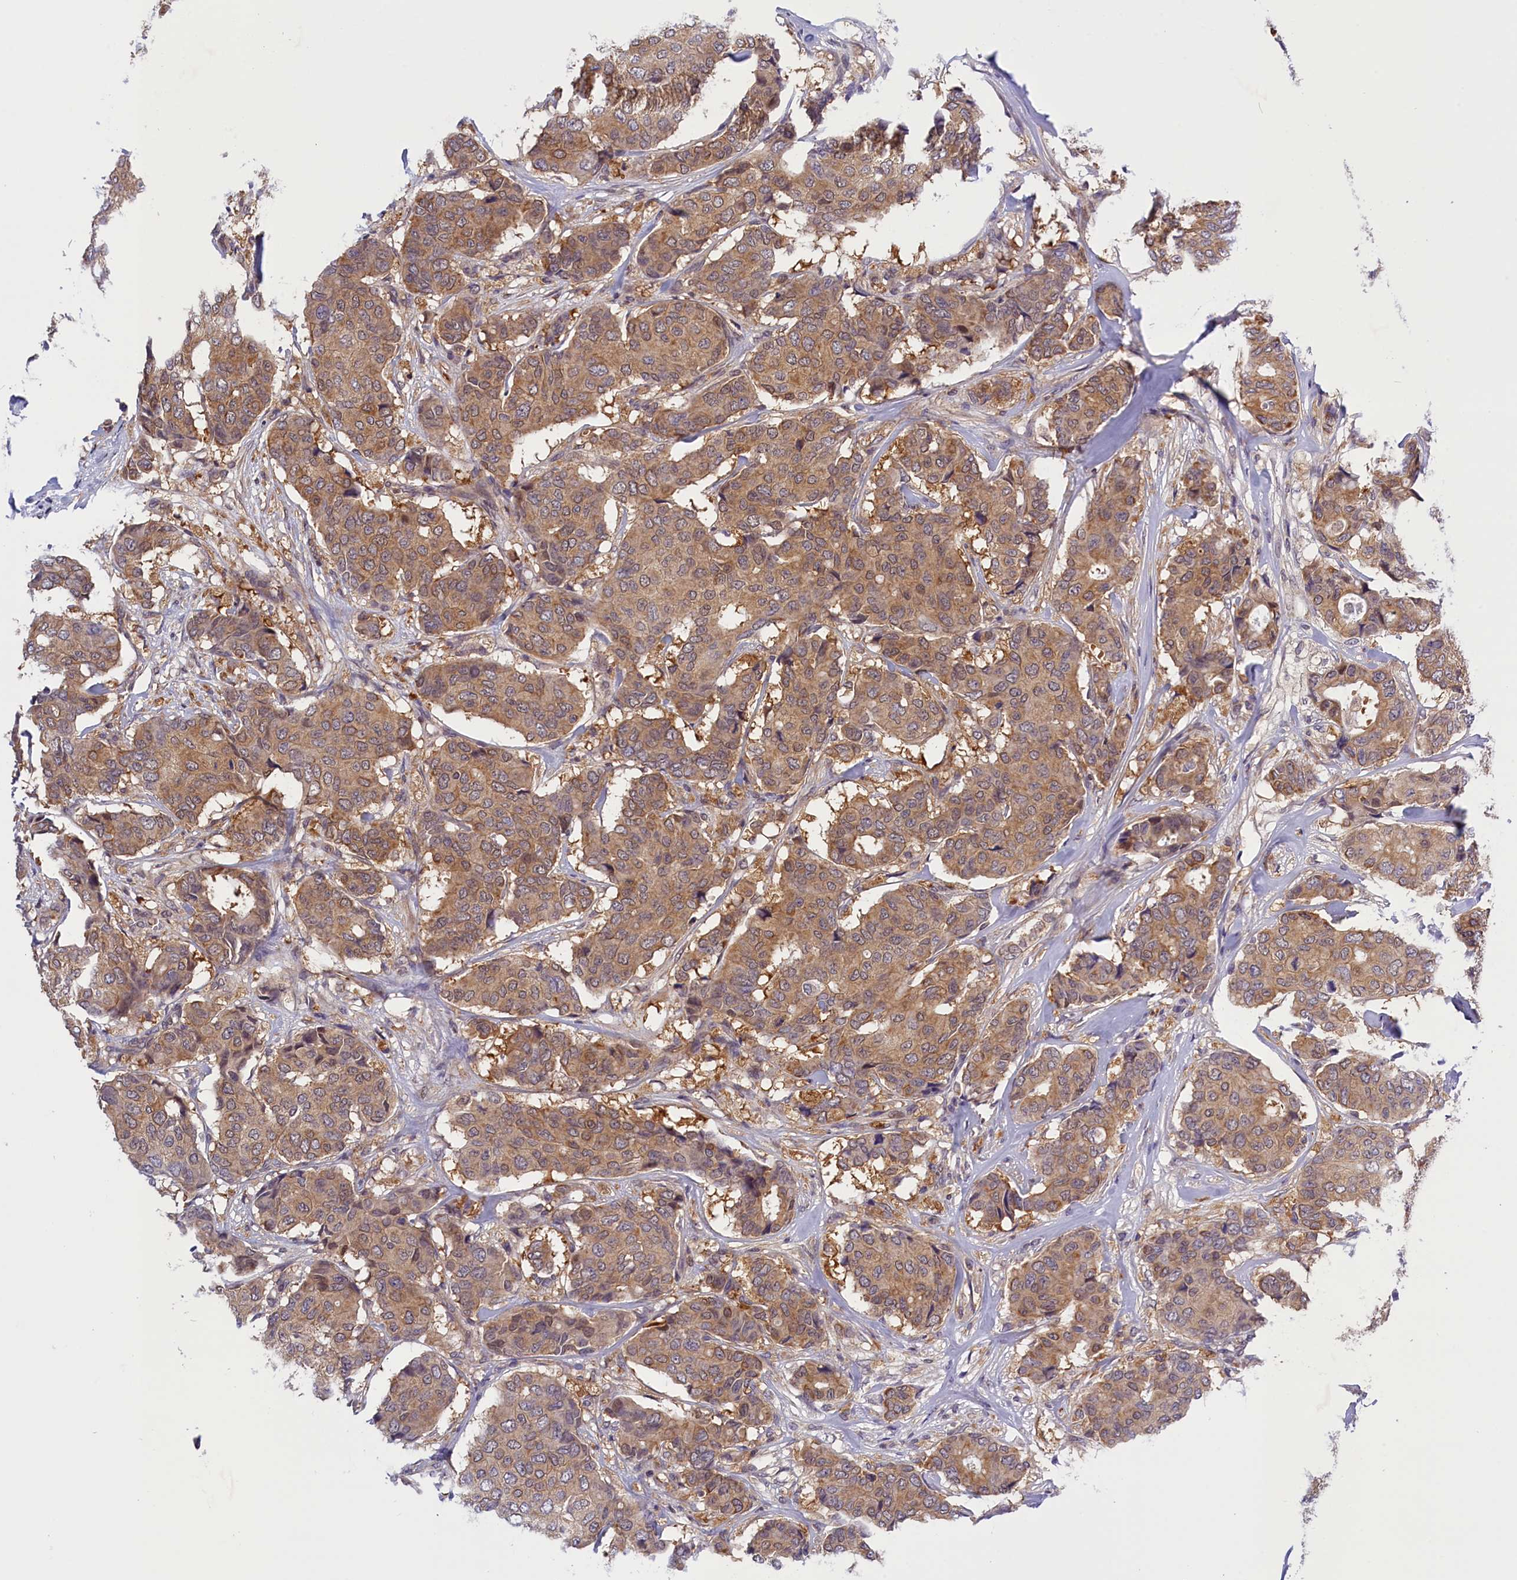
{"staining": {"intensity": "weak", "quantity": ">75%", "location": "cytoplasmic/membranous"}, "tissue": "breast cancer", "cell_type": "Tumor cells", "image_type": "cancer", "snomed": [{"axis": "morphology", "description": "Duct carcinoma"}, {"axis": "topography", "description": "Breast"}], "caption": "Weak cytoplasmic/membranous expression is present in approximately >75% of tumor cells in breast intraductal carcinoma. The staining was performed using DAB (3,3'-diaminobenzidine) to visualize the protein expression in brown, while the nuclei were stained in blue with hematoxylin (Magnification: 20x).", "gene": "TBCB", "patient": {"sex": "female", "age": 75}}